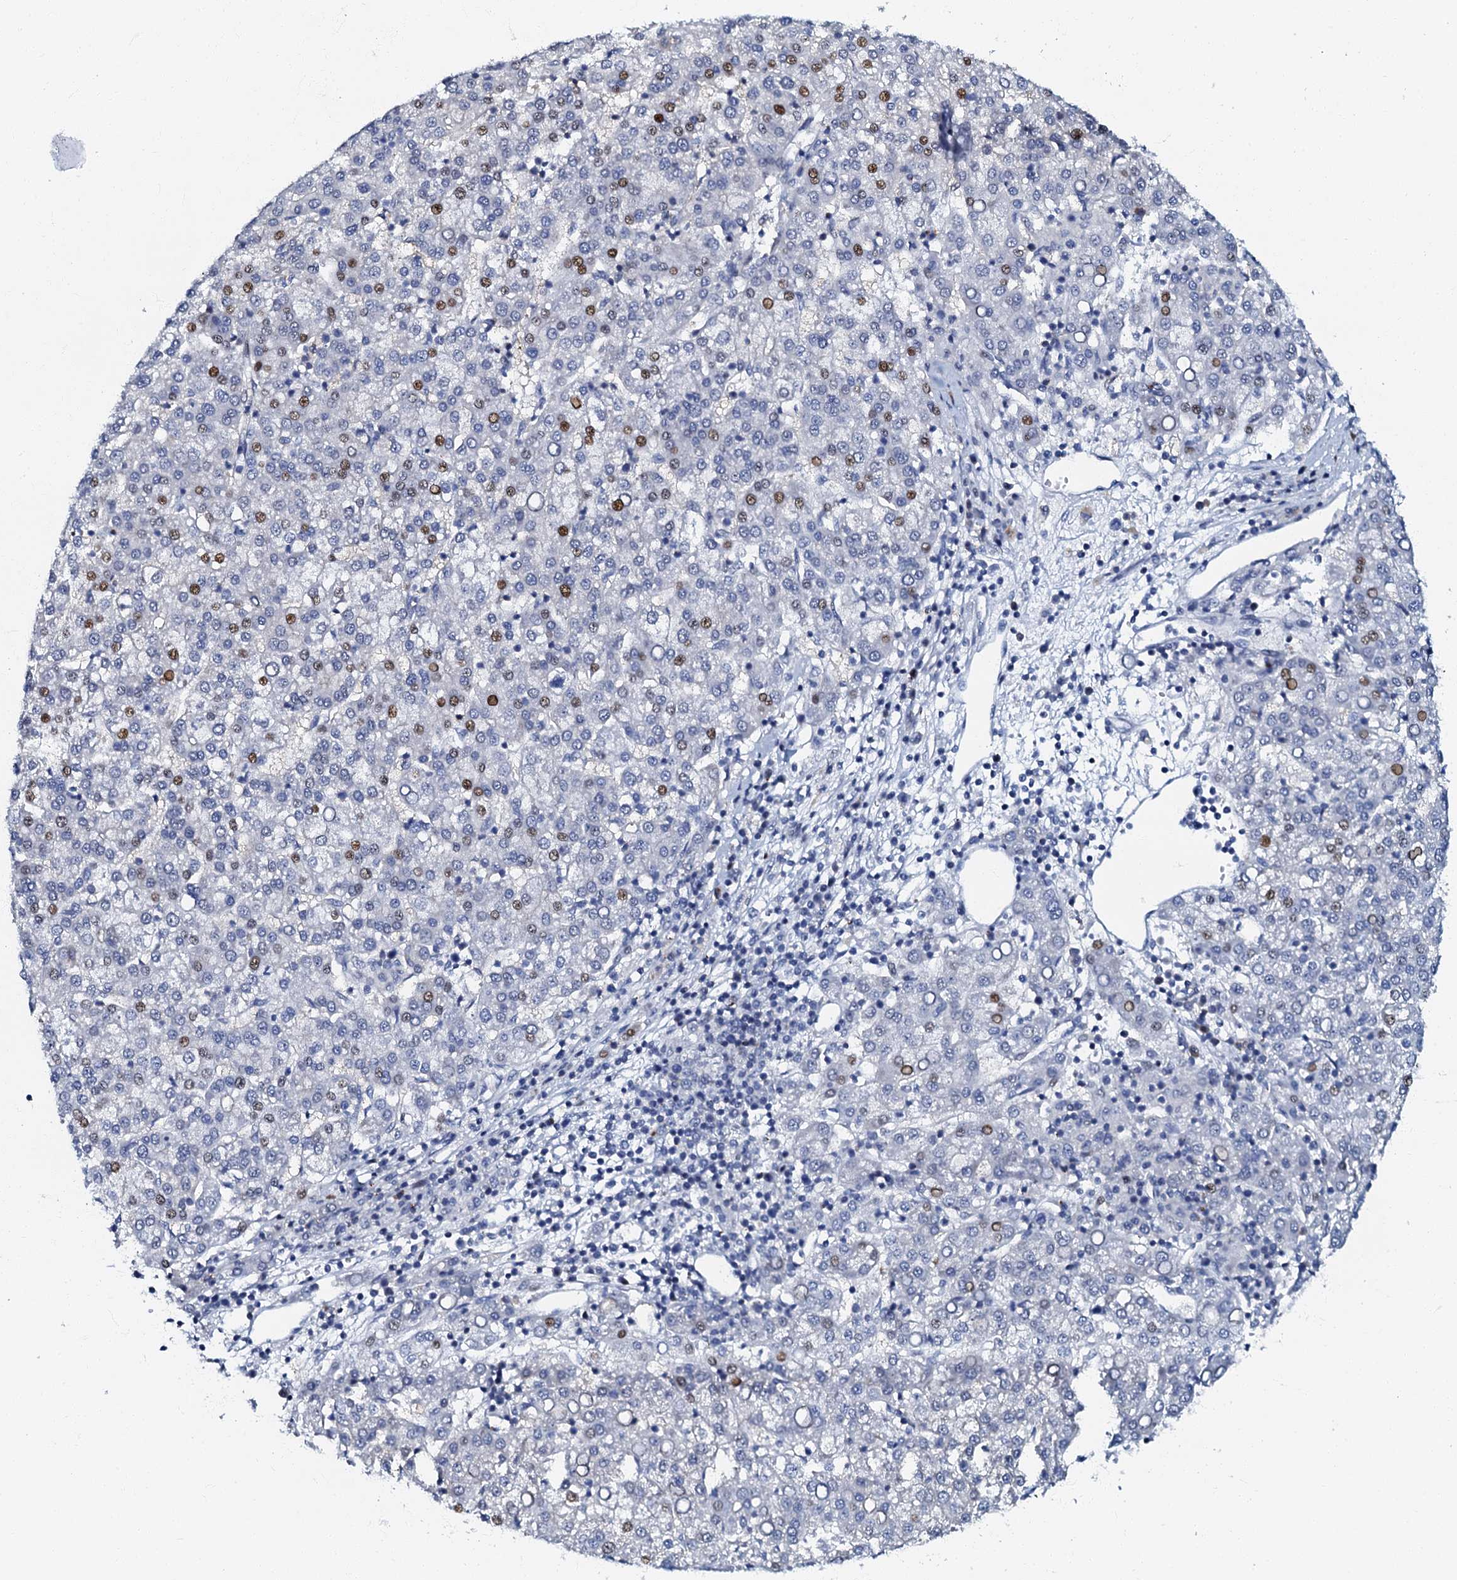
{"staining": {"intensity": "moderate", "quantity": "<25%", "location": "nuclear"}, "tissue": "liver cancer", "cell_type": "Tumor cells", "image_type": "cancer", "snomed": [{"axis": "morphology", "description": "Carcinoma, Hepatocellular, NOS"}, {"axis": "topography", "description": "Liver"}], "caption": "High-magnification brightfield microscopy of liver hepatocellular carcinoma stained with DAB (brown) and counterstained with hematoxylin (blue). tumor cells exhibit moderate nuclear expression is present in about<25% of cells.", "gene": "MFSD5", "patient": {"sex": "female", "age": 58}}